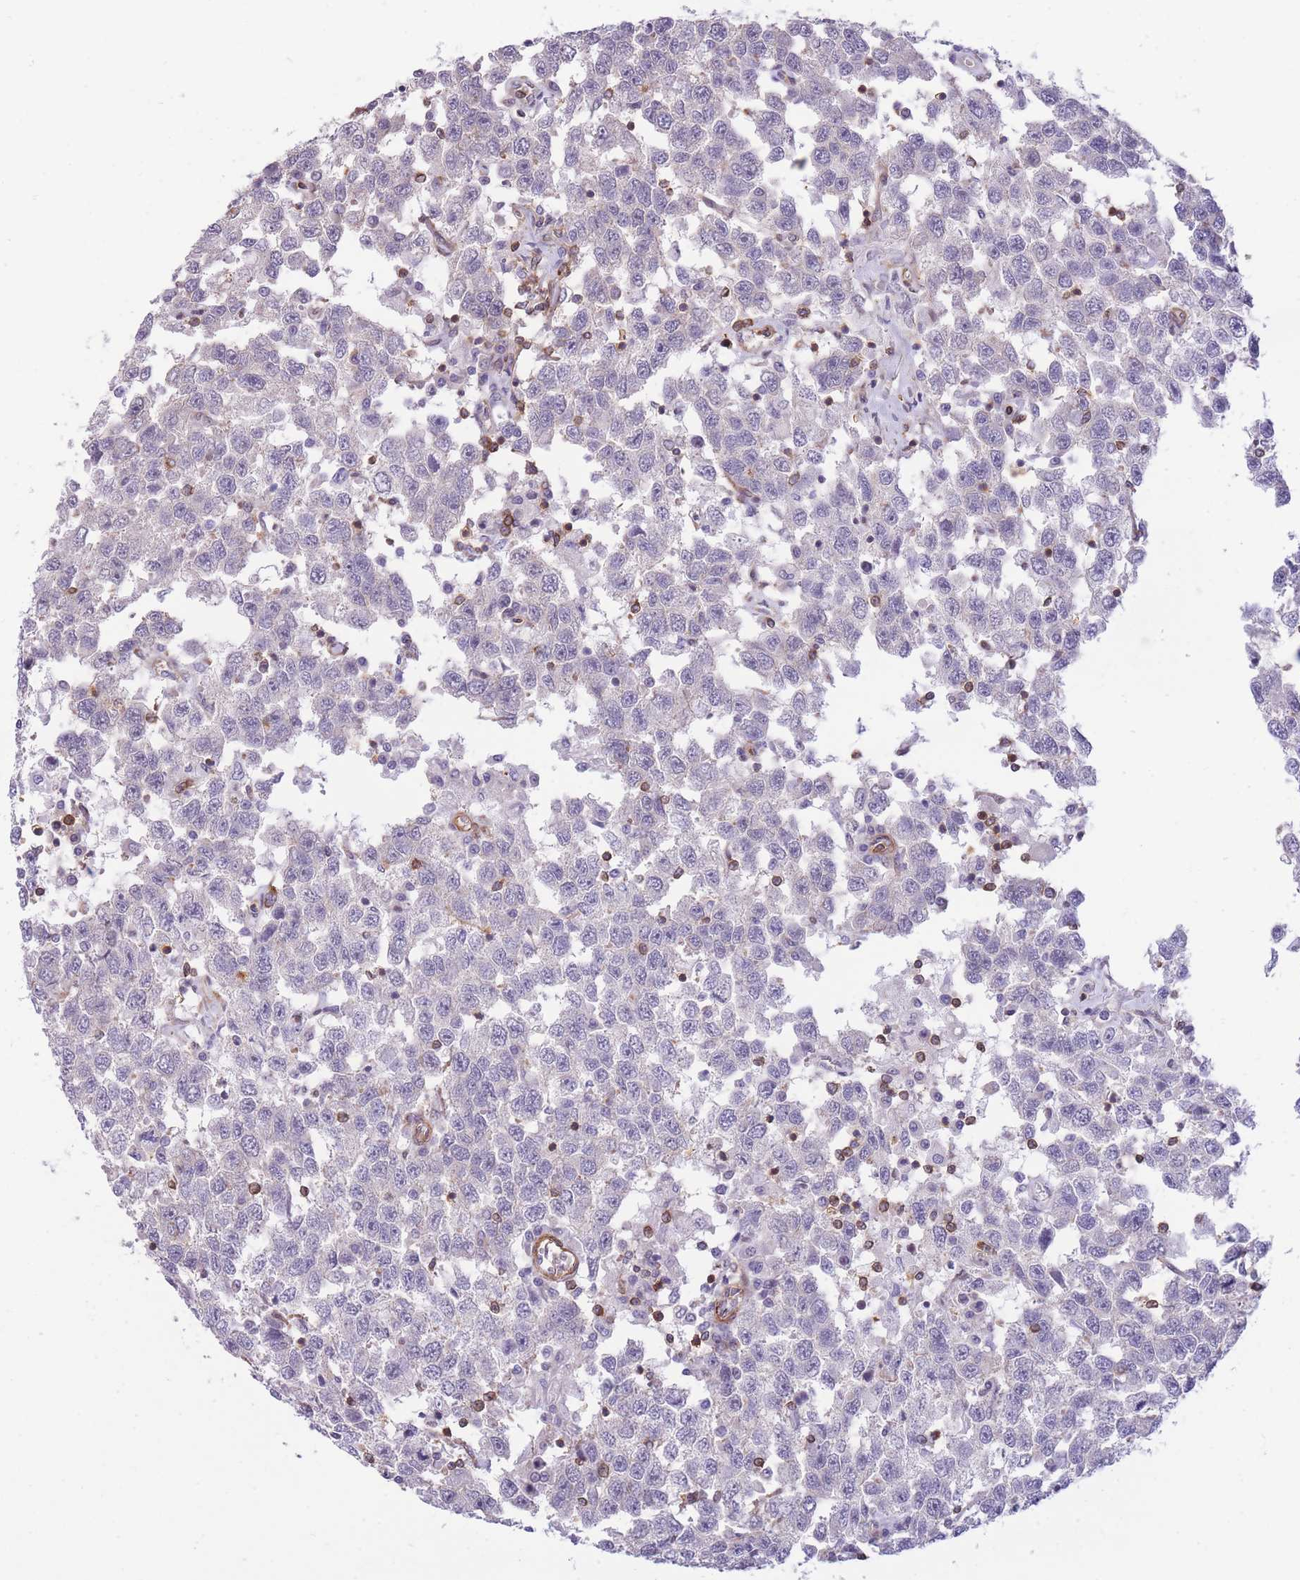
{"staining": {"intensity": "negative", "quantity": "none", "location": "none"}, "tissue": "testis cancer", "cell_type": "Tumor cells", "image_type": "cancer", "snomed": [{"axis": "morphology", "description": "Seminoma, NOS"}, {"axis": "topography", "description": "Testis"}], "caption": "Immunohistochemistry (IHC) of testis cancer exhibits no staining in tumor cells.", "gene": "CDC25B", "patient": {"sex": "male", "age": 41}}